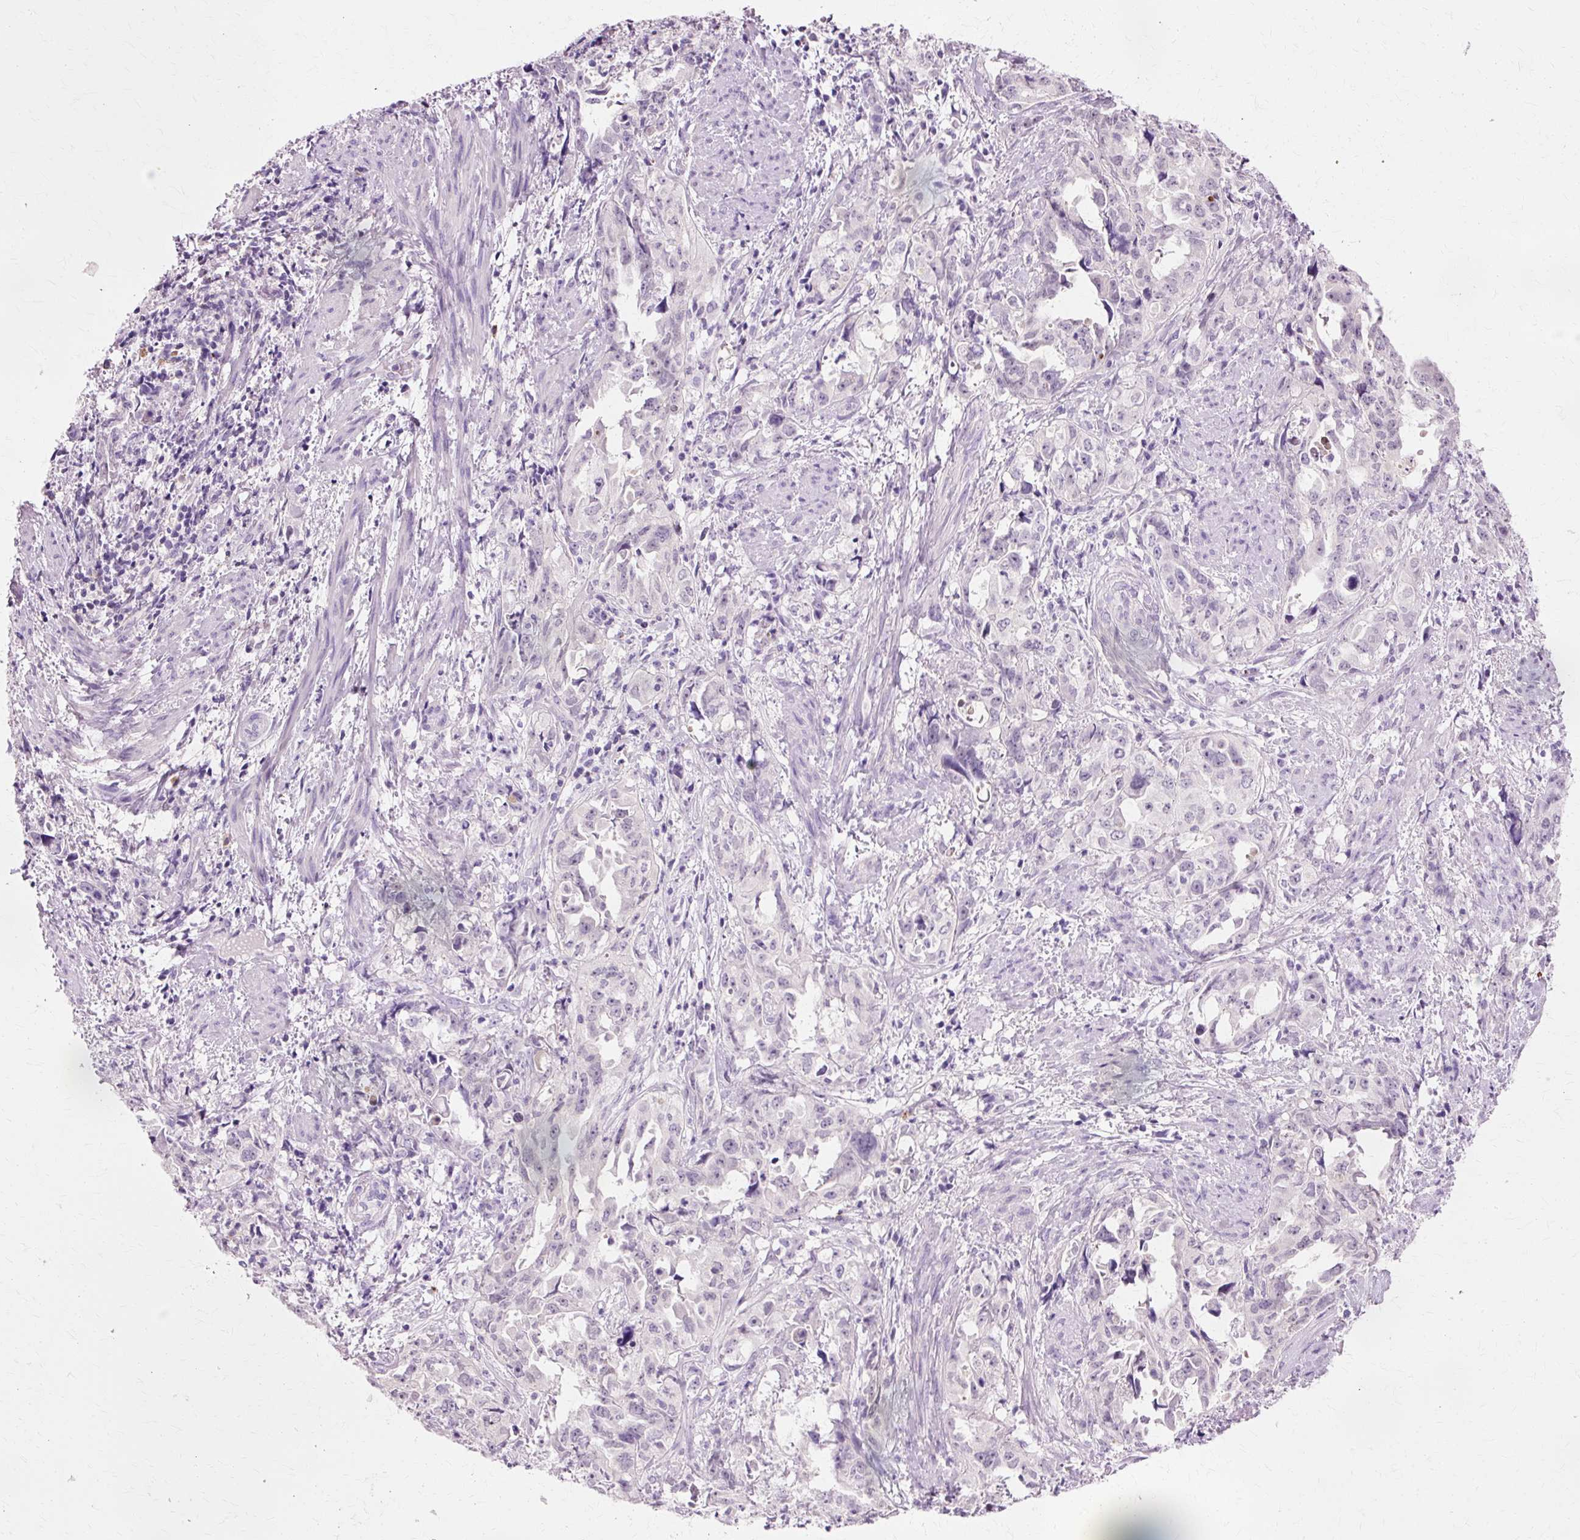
{"staining": {"intensity": "negative", "quantity": "none", "location": "none"}, "tissue": "endometrial cancer", "cell_type": "Tumor cells", "image_type": "cancer", "snomed": [{"axis": "morphology", "description": "Adenocarcinoma, NOS"}, {"axis": "topography", "description": "Endometrium"}], "caption": "Immunohistochemistry of endometrial cancer reveals no staining in tumor cells.", "gene": "VN1R2", "patient": {"sex": "female", "age": 65}}